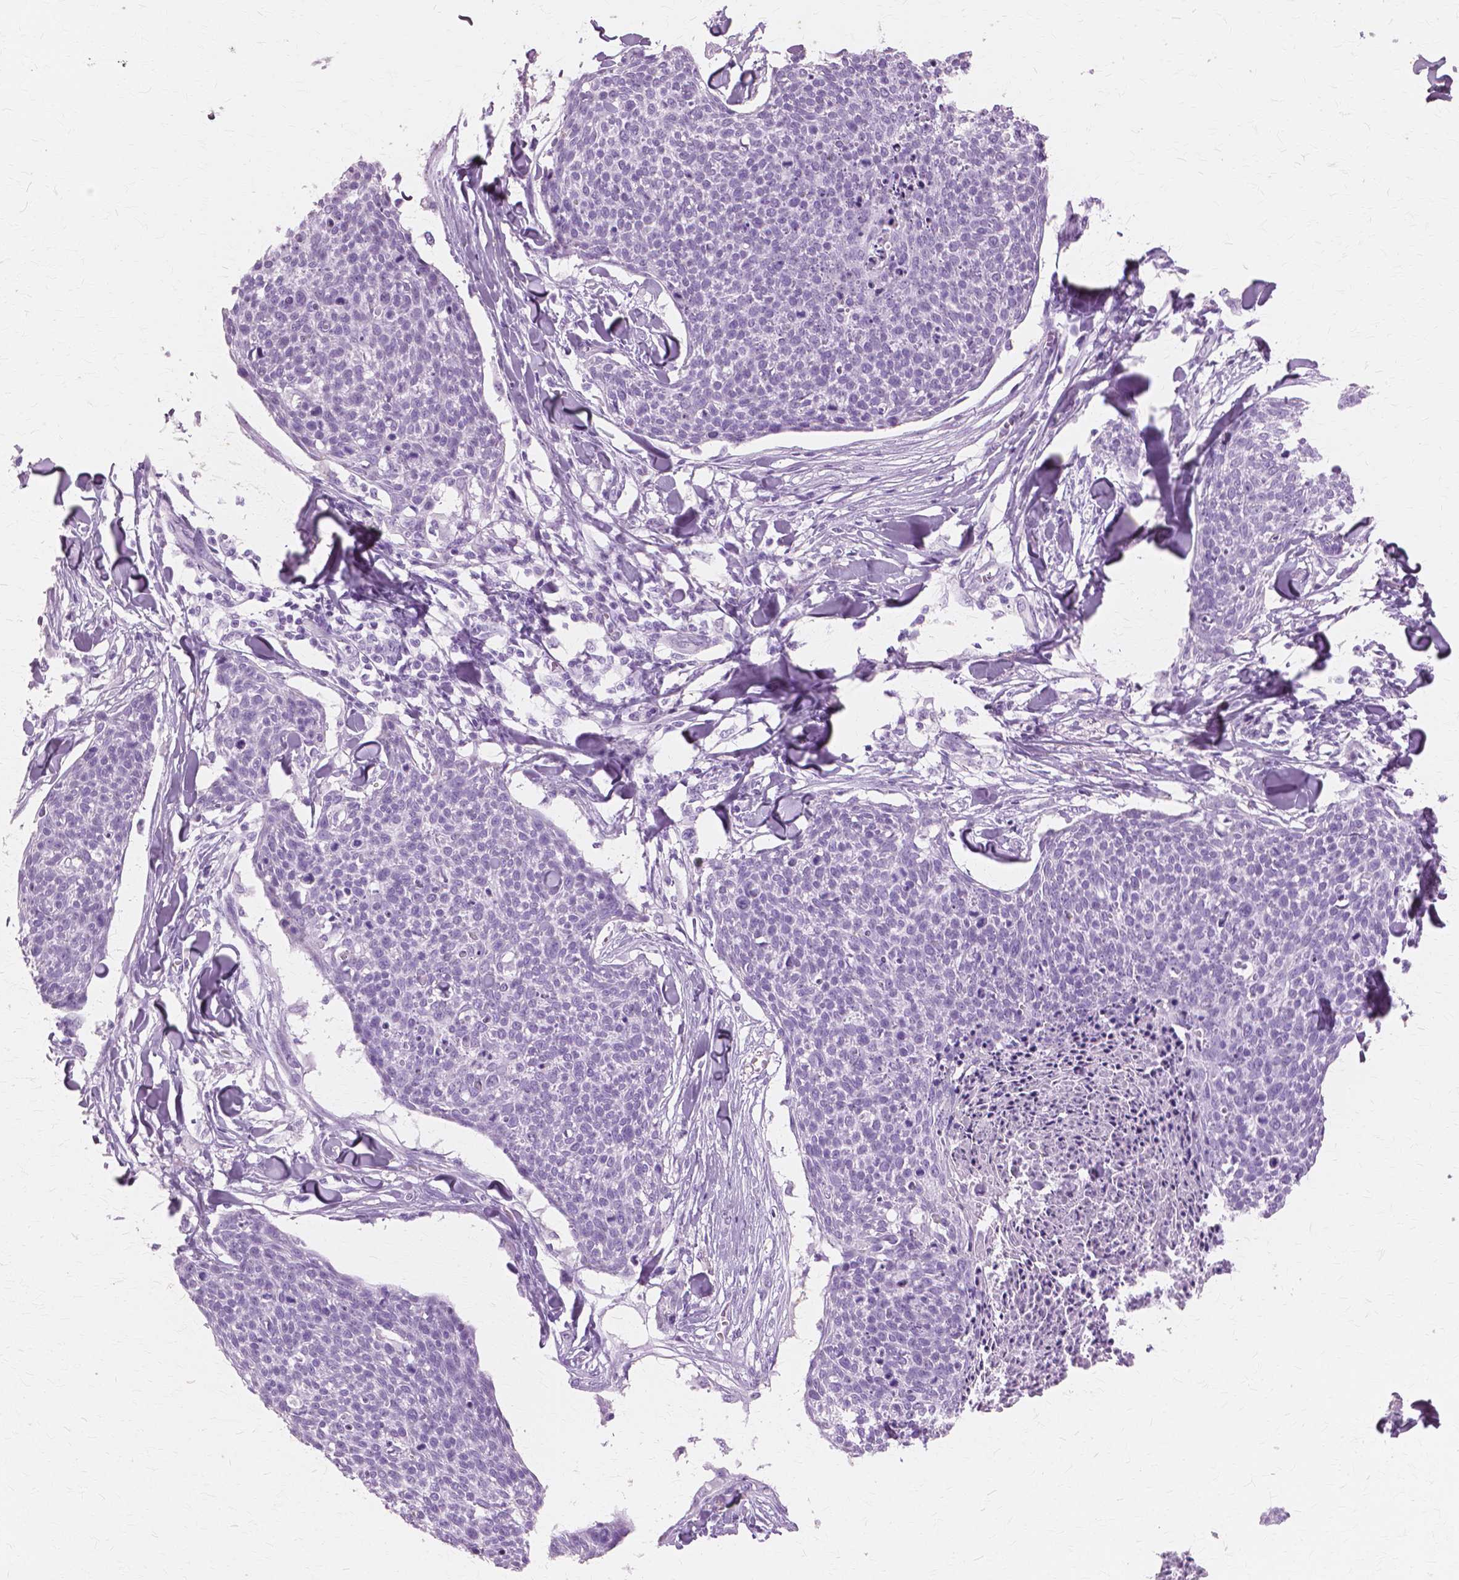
{"staining": {"intensity": "negative", "quantity": "none", "location": "none"}, "tissue": "skin cancer", "cell_type": "Tumor cells", "image_type": "cancer", "snomed": [{"axis": "morphology", "description": "Squamous cell carcinoma, NOS"}, {"axis": "topography", "description": "Skin"}, {"axis": "topography", "description": "Vulva"}], "caption": "Human skin cancer (squamous cell carcinoma) stained for a protein using IHC reveals no staining in tumor cells.", "gene": "SFTPD", "patient": {"sex": "female", "age": 75}}